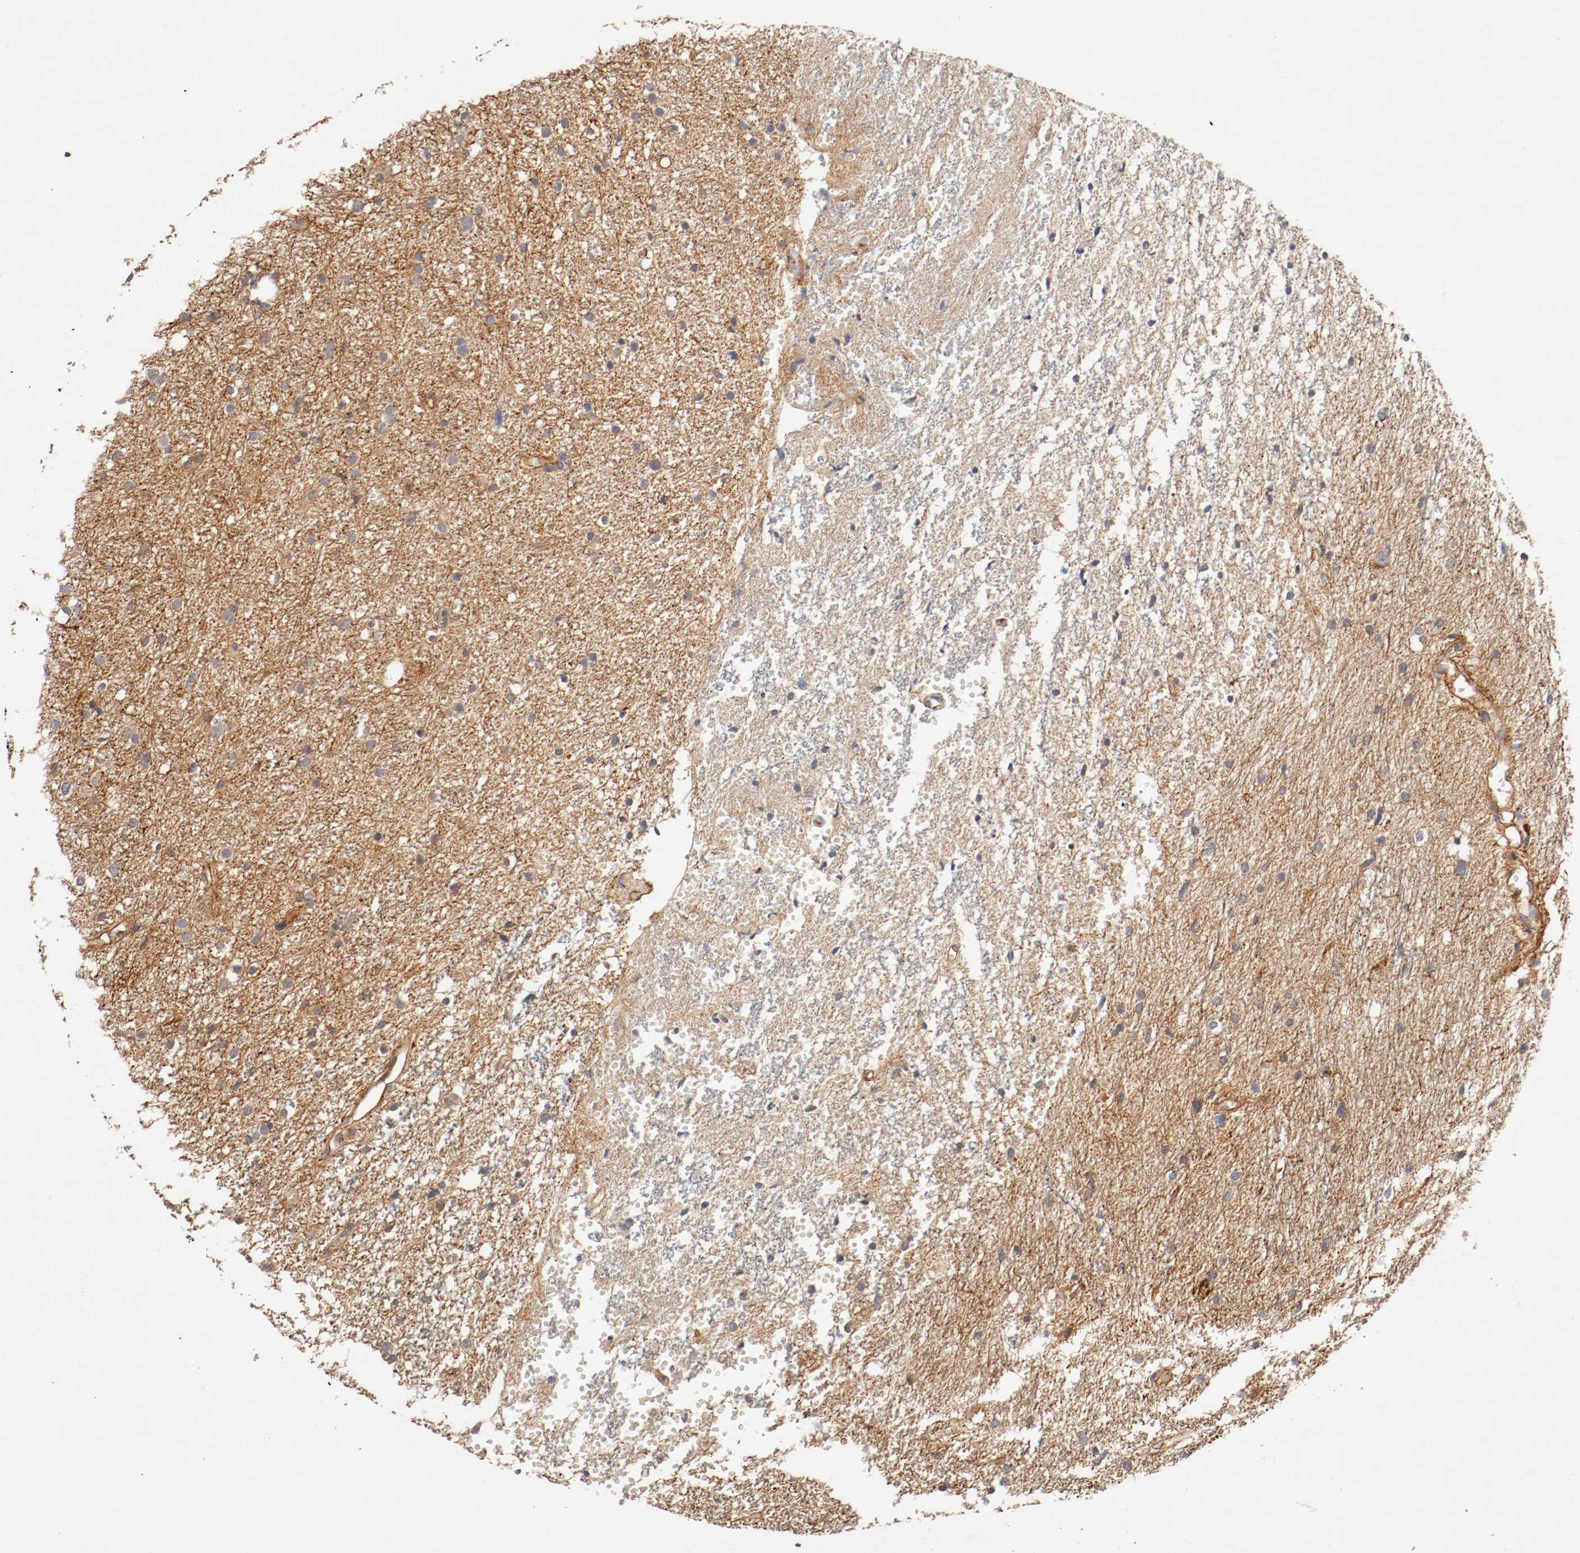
{"staining": {"intensity": "negative", "quantity": "none", "location": "none"}, "tissue": "glioma", "cell_type": "Tumor cells", "image_type": "cancer", "snomed": [{"axis": "morphology", "description": "Glioma, malignant, High grade"}, {"axis": "topography", "description": "Brain"}], "caption": "Histopathology image shows no protein staining in tumor cells of glioma tissue.", "gene": "TYK2", "patient": {"sex": "female", "age": 59}}